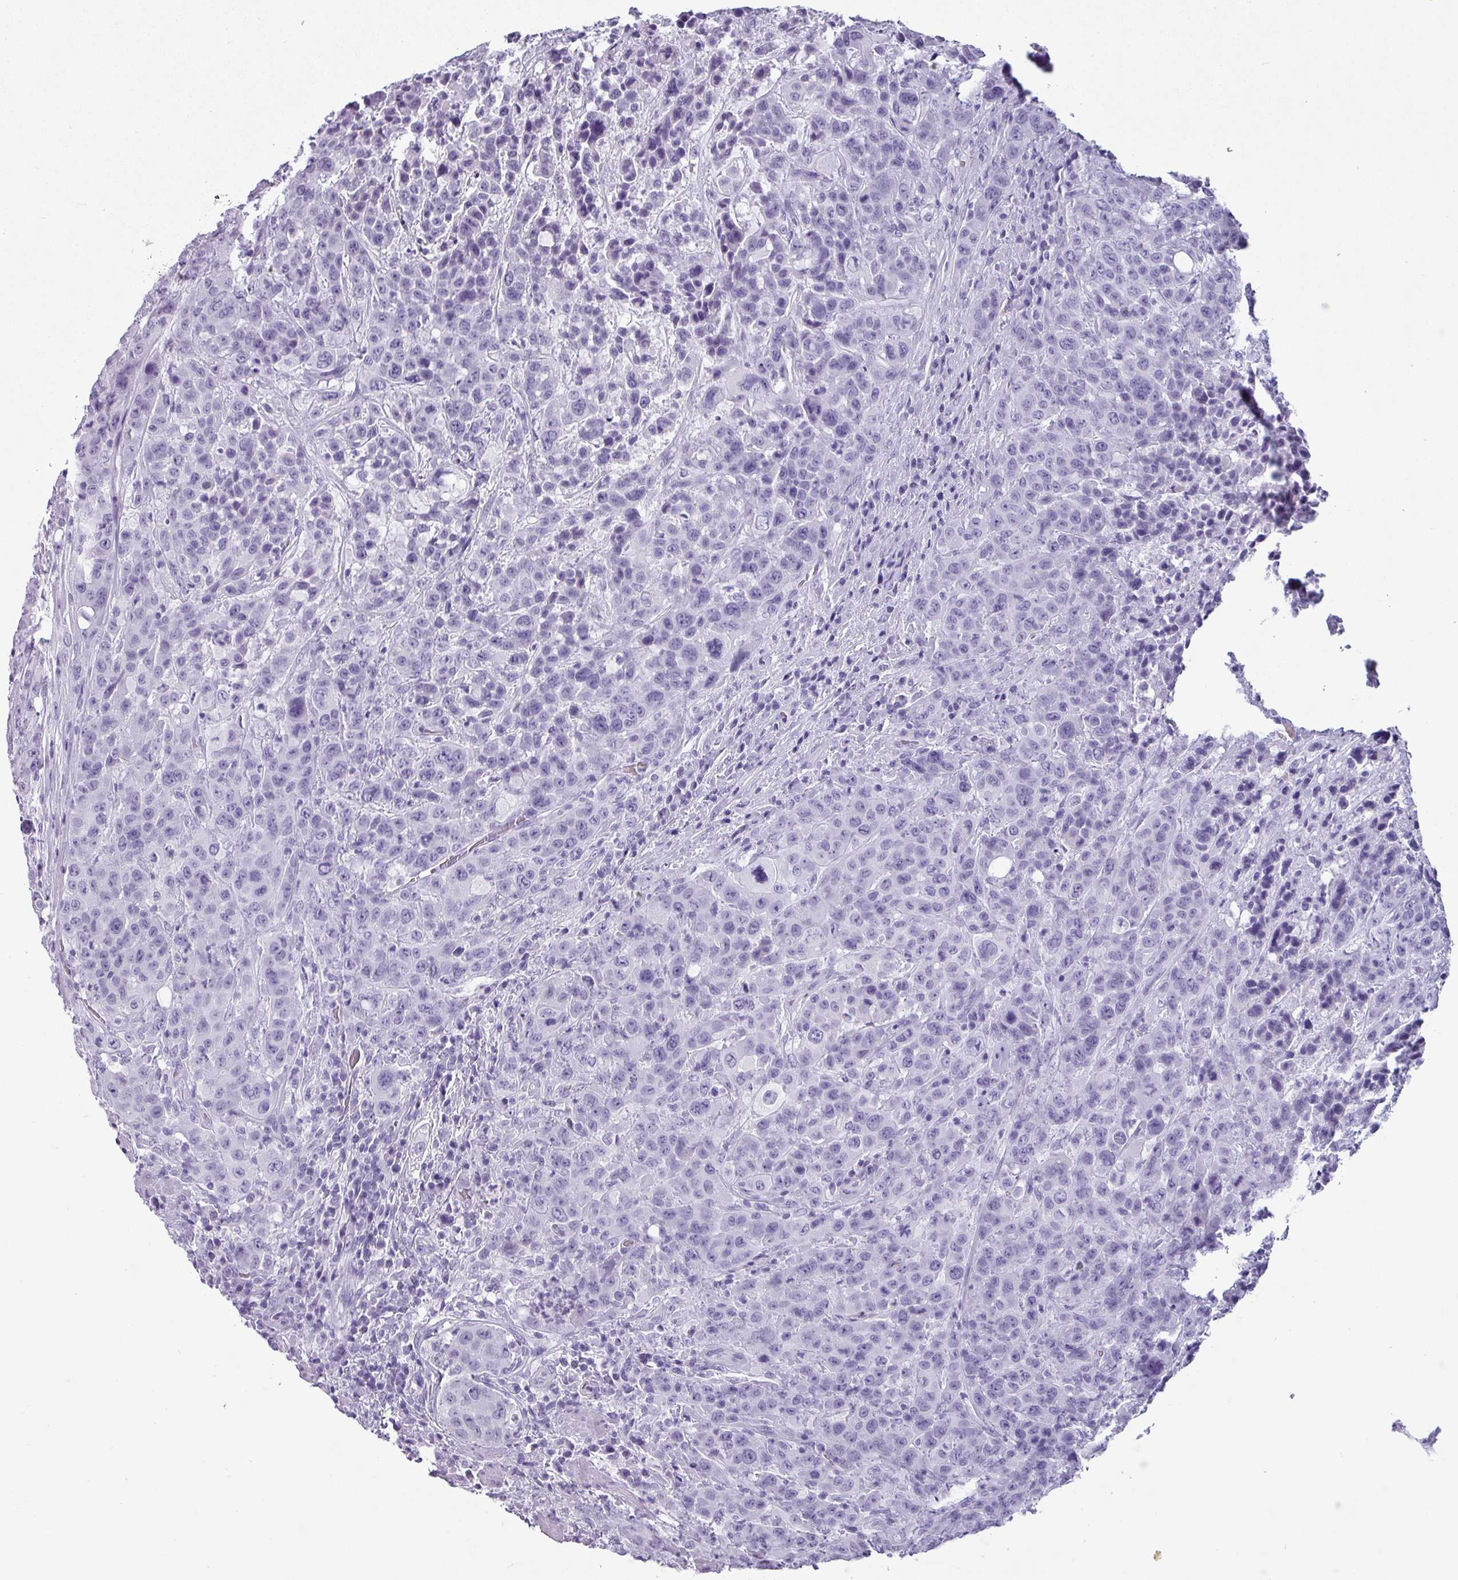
{"staining": {"intensity": "negative", "quantity": "none", "location": "none"}, "tissue": "colorectal cancer", "cell_type": "Tumor cells", "image_type": "cancer", "snomed": [{"axis": "morphology", "description": "Adenocarcinoma, NOS"}, {"axis": "topography", "description": "Colon"}], "caption": "Colorectal cancer (adenocarcinoma) was stained to show a protein in brown. There is no significant staining in tumor cells.", "gene": "CRYBB2", "patient": {"sex": "male", "age": 62}}